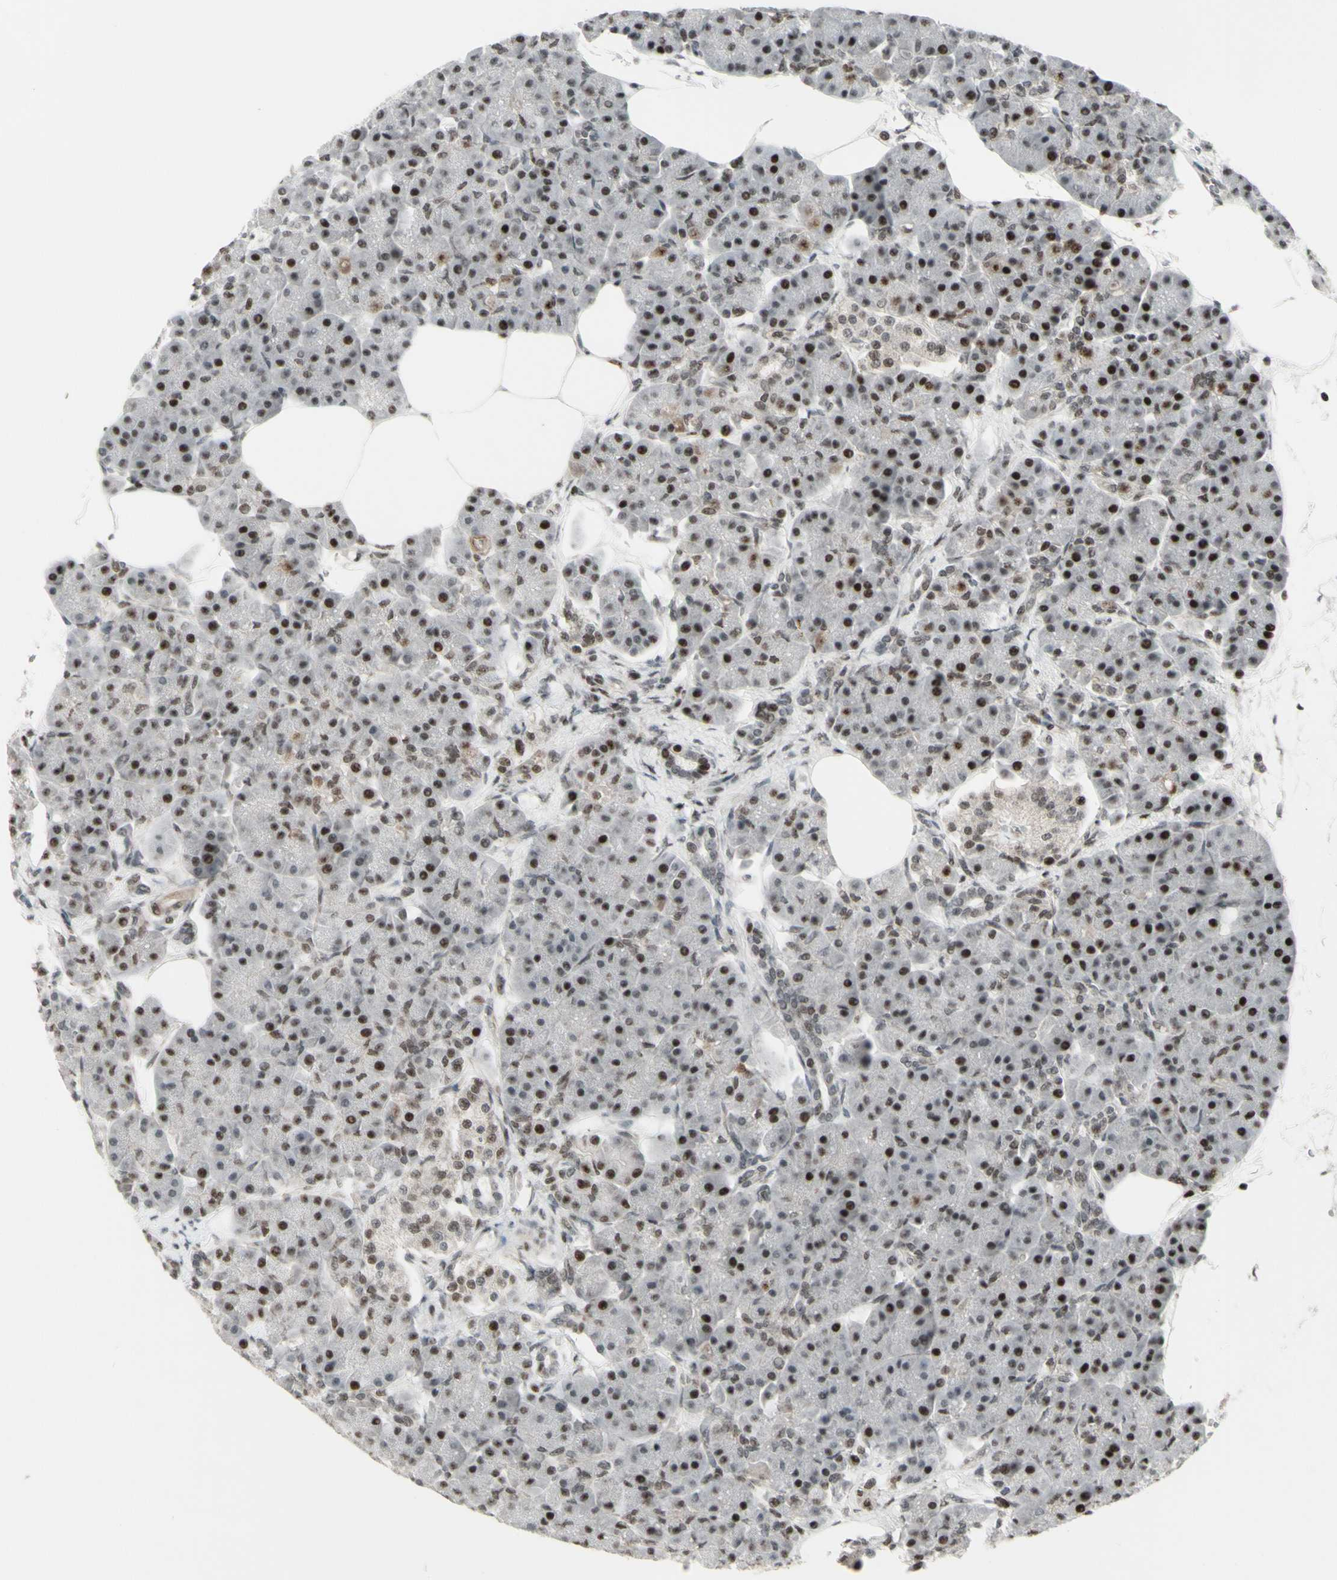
{"staining": {"intensity": "strong", "quantity": ">75%", "location": "nuclear"}, "tissue": "pancreas", "cell_type": "Exocrine glandular cells", "image_type": "normal", "snomed": [{"axis": "morphology", "description": "Normal tissue, NOS"}, {"axis": "topography", "description": "Pancreas"}], "caption": "Pancreas stained for a protein demonstrates strong nuclear positivity in exocrine glandular cells. Immunohistochemistry (ihc) stains the protein in brown and the nuclei are stained blue.", "gene": "SUPT6H", "patient": {"sex": "female", "age": 70}}